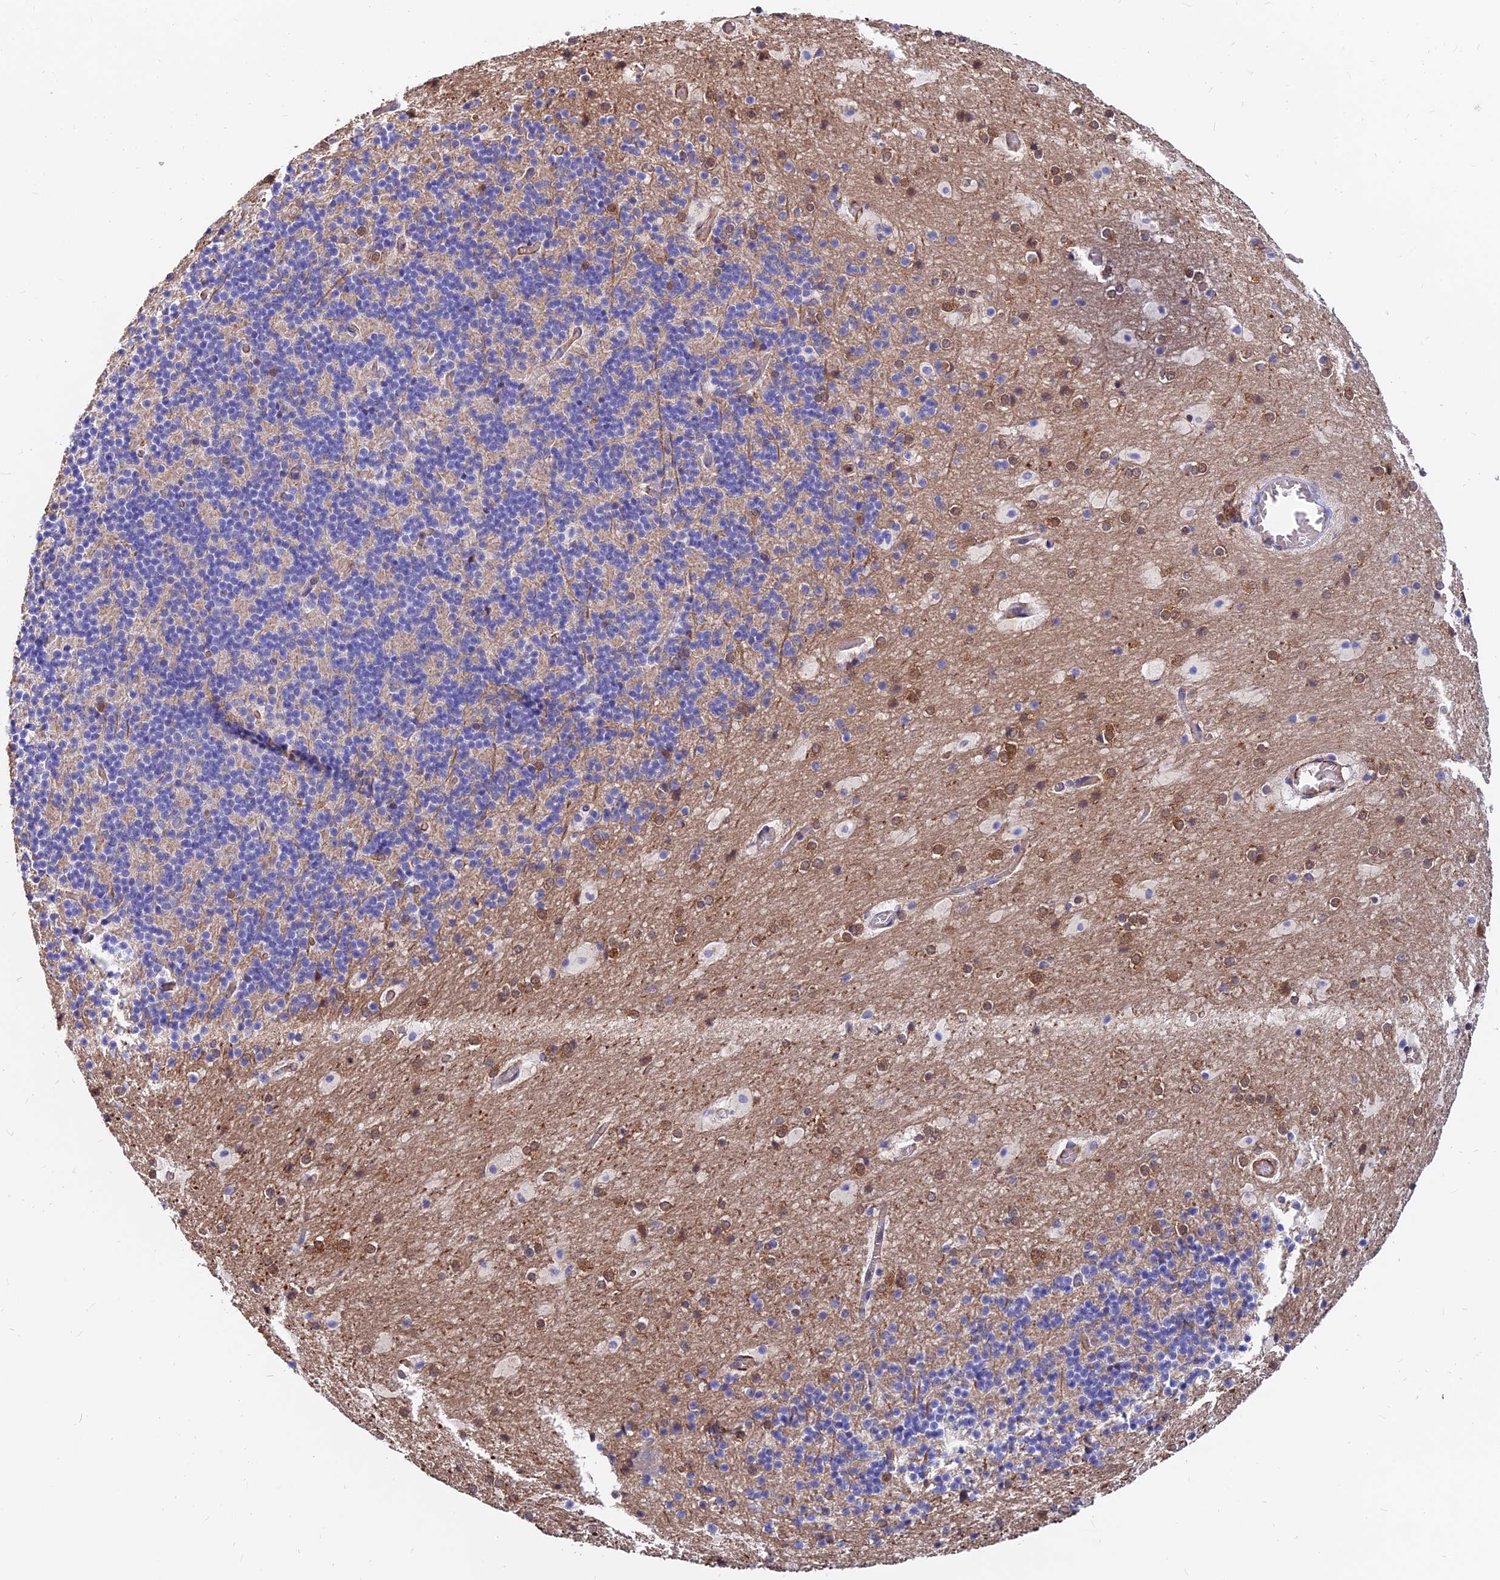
{"staining": {"intensity": "negative", "quantity": "none", "location": "none"}, "tissue": "cerebellum", "cell_type": "Cells in granular layer", "image_type": "normal", "snomed": [{"axis": "morphology", "description": "Normal tissue, NOS"}, {"axis": "topography", "description": "Cerebellum"}], "caption": "Immunohistochemistry photomicrograph of benign cerebellum: cerebellum stained with DAB exhibits no significant protein expression in cells in granular layer. (DAB (3,3'-diaminobenzidine) IHC visualized using brightfield microscopy, high magnification).", "gene": "CDK18", "patient": {"sex": "male", "age": 57}}